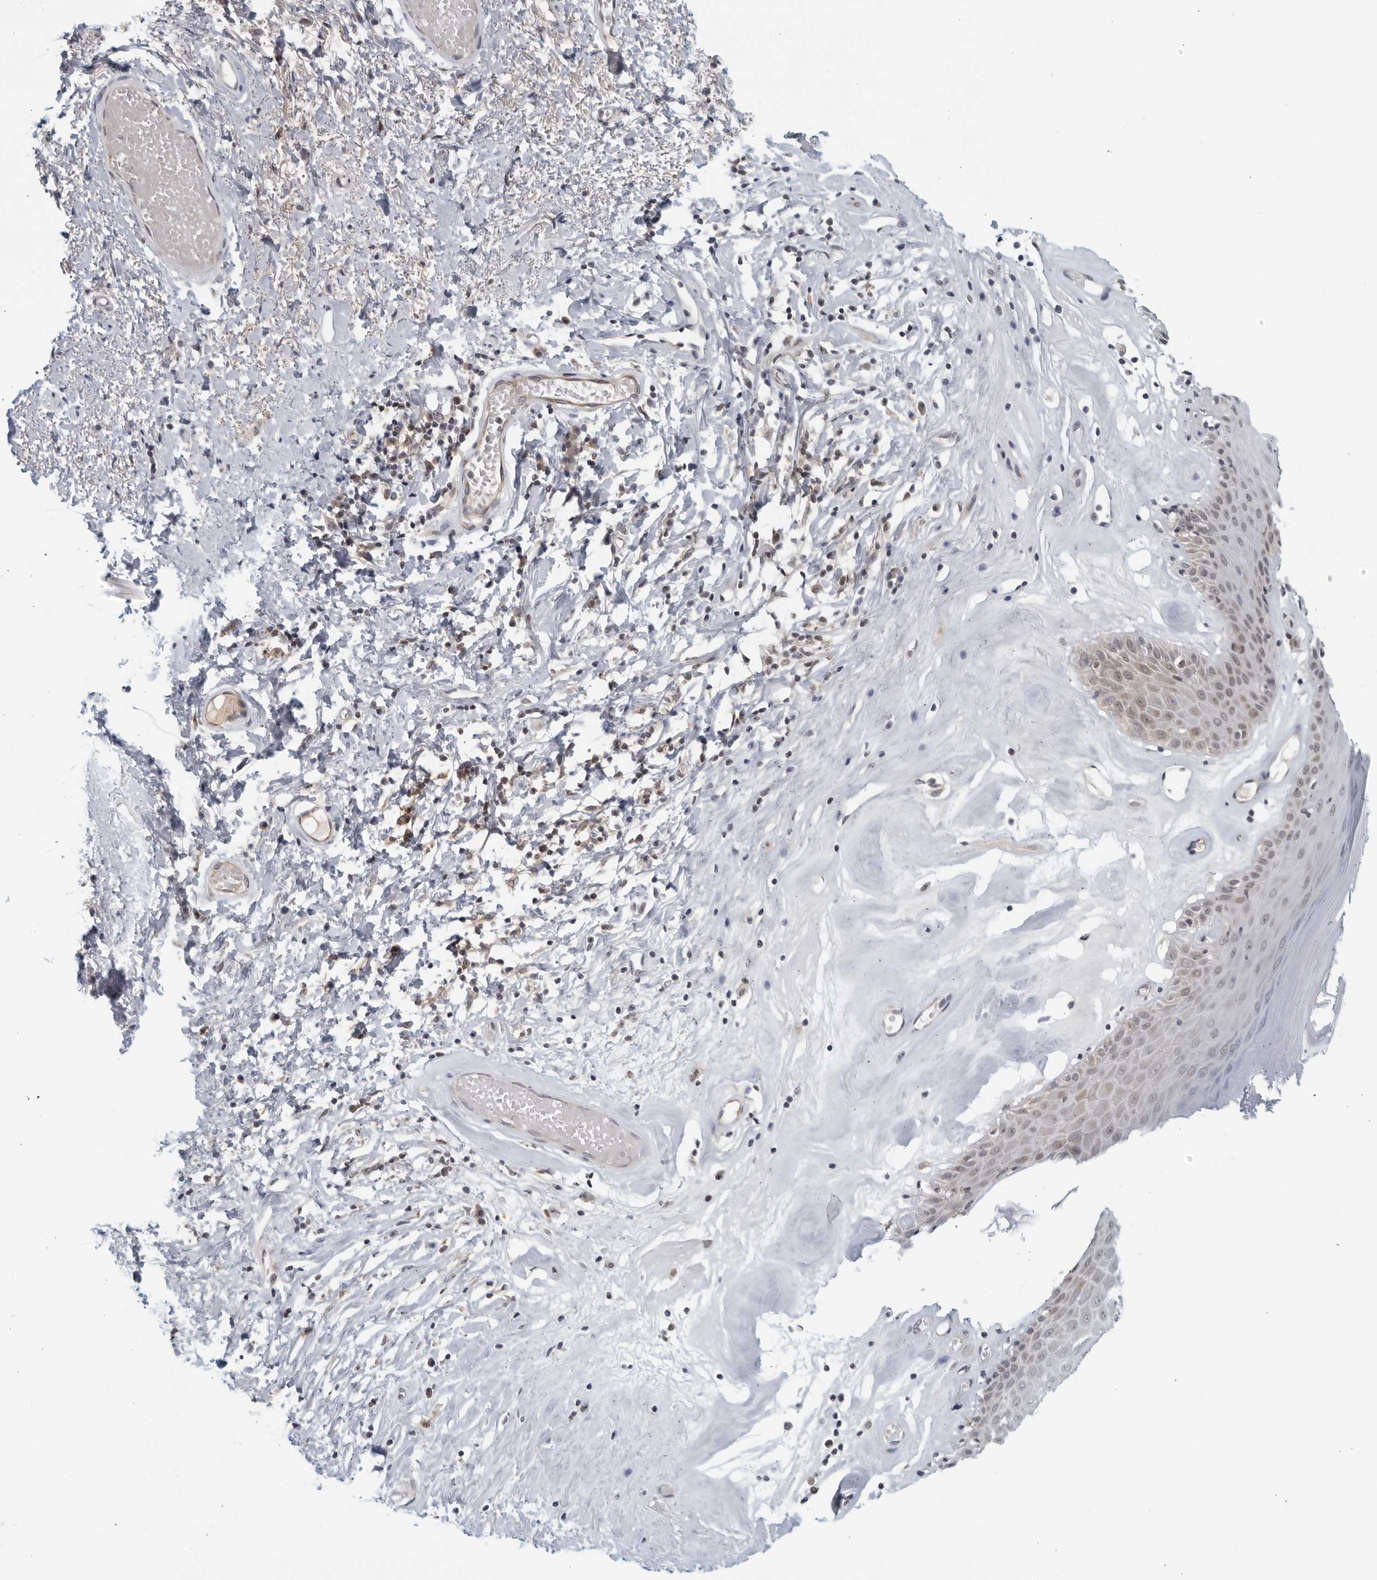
{"staining": {"intensity": "moderate", "quantity": "<25%", "location": "cytoplasmic/membranous"}, "tissue": "skin", "cell_type": "Epidermal cells", "image_type": "normal", "snomed": [{"axis": "morphology", "description": "Normal tissue, NOS"}, {"axis": "morphology", "description": "Inflammation, NOS"}, {"axis": "topography", "description": "Vulva"}], "caption": "Protein staining of benign skin demonstrates moderate cytoplasmic/membranous staining in about <25% of epidermal cells. (IHC, brightfield microscopy, high magnification).", "gene": "RC3H1", "patient": {"sex": "female", "age": 84}}